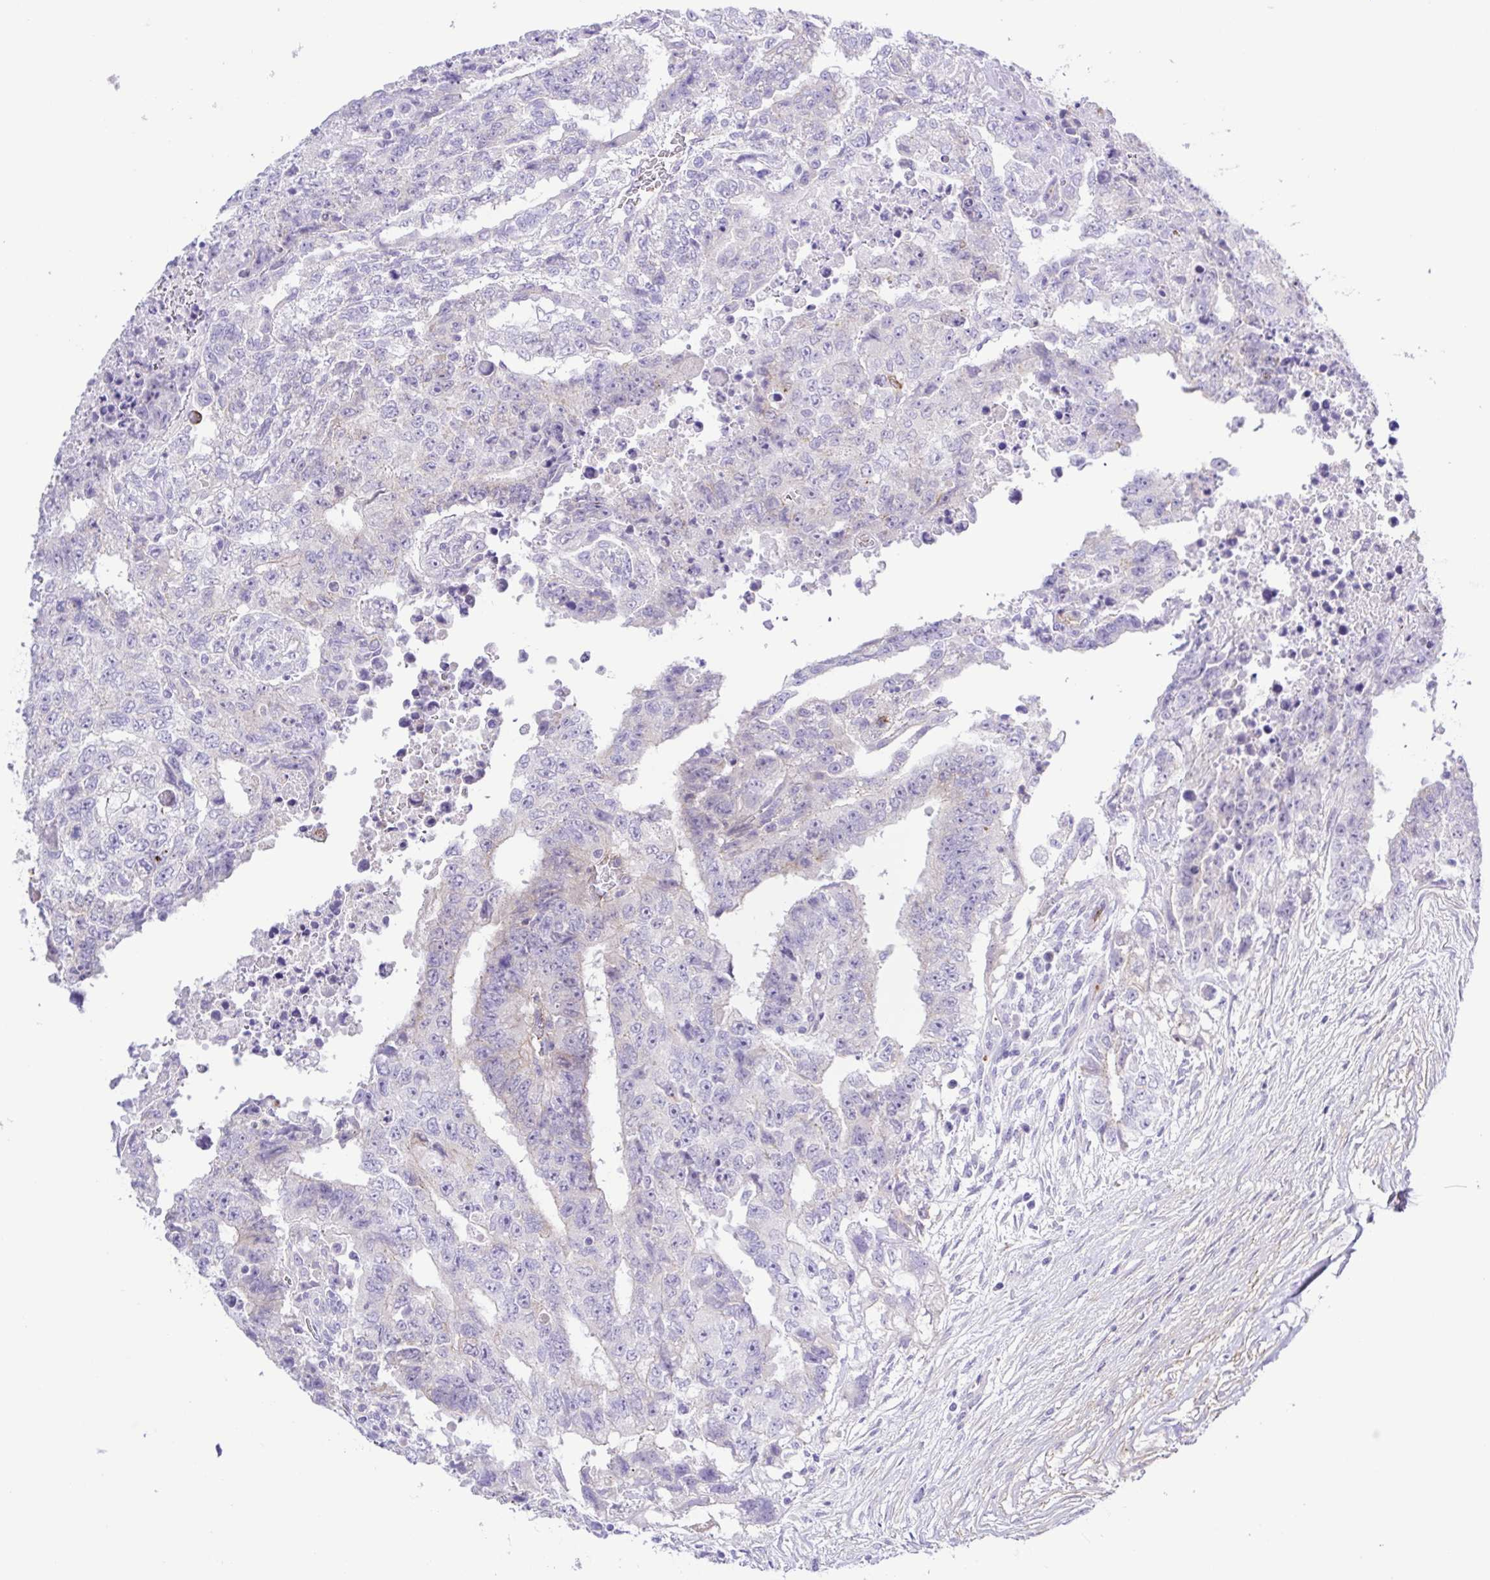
{"staining": {"intensity": "negative", "quantity": "none", "location": "none"}, "tissue": "testis cancer", "cell_type": "Tumor cells", "image_type": "cancer", "snomed": [{"axis": "morphology", "description": "Carcinoma, Embryonal, NOS"}, {"axis": "topography", "description": "Testis"}], "caption": "The immunohistochemistry image has no significant expression in tumor cells of testis embryonal carcinoma tissue.", "gene": "GABBR2", "patient": {"sex": "male", "age": 24}}